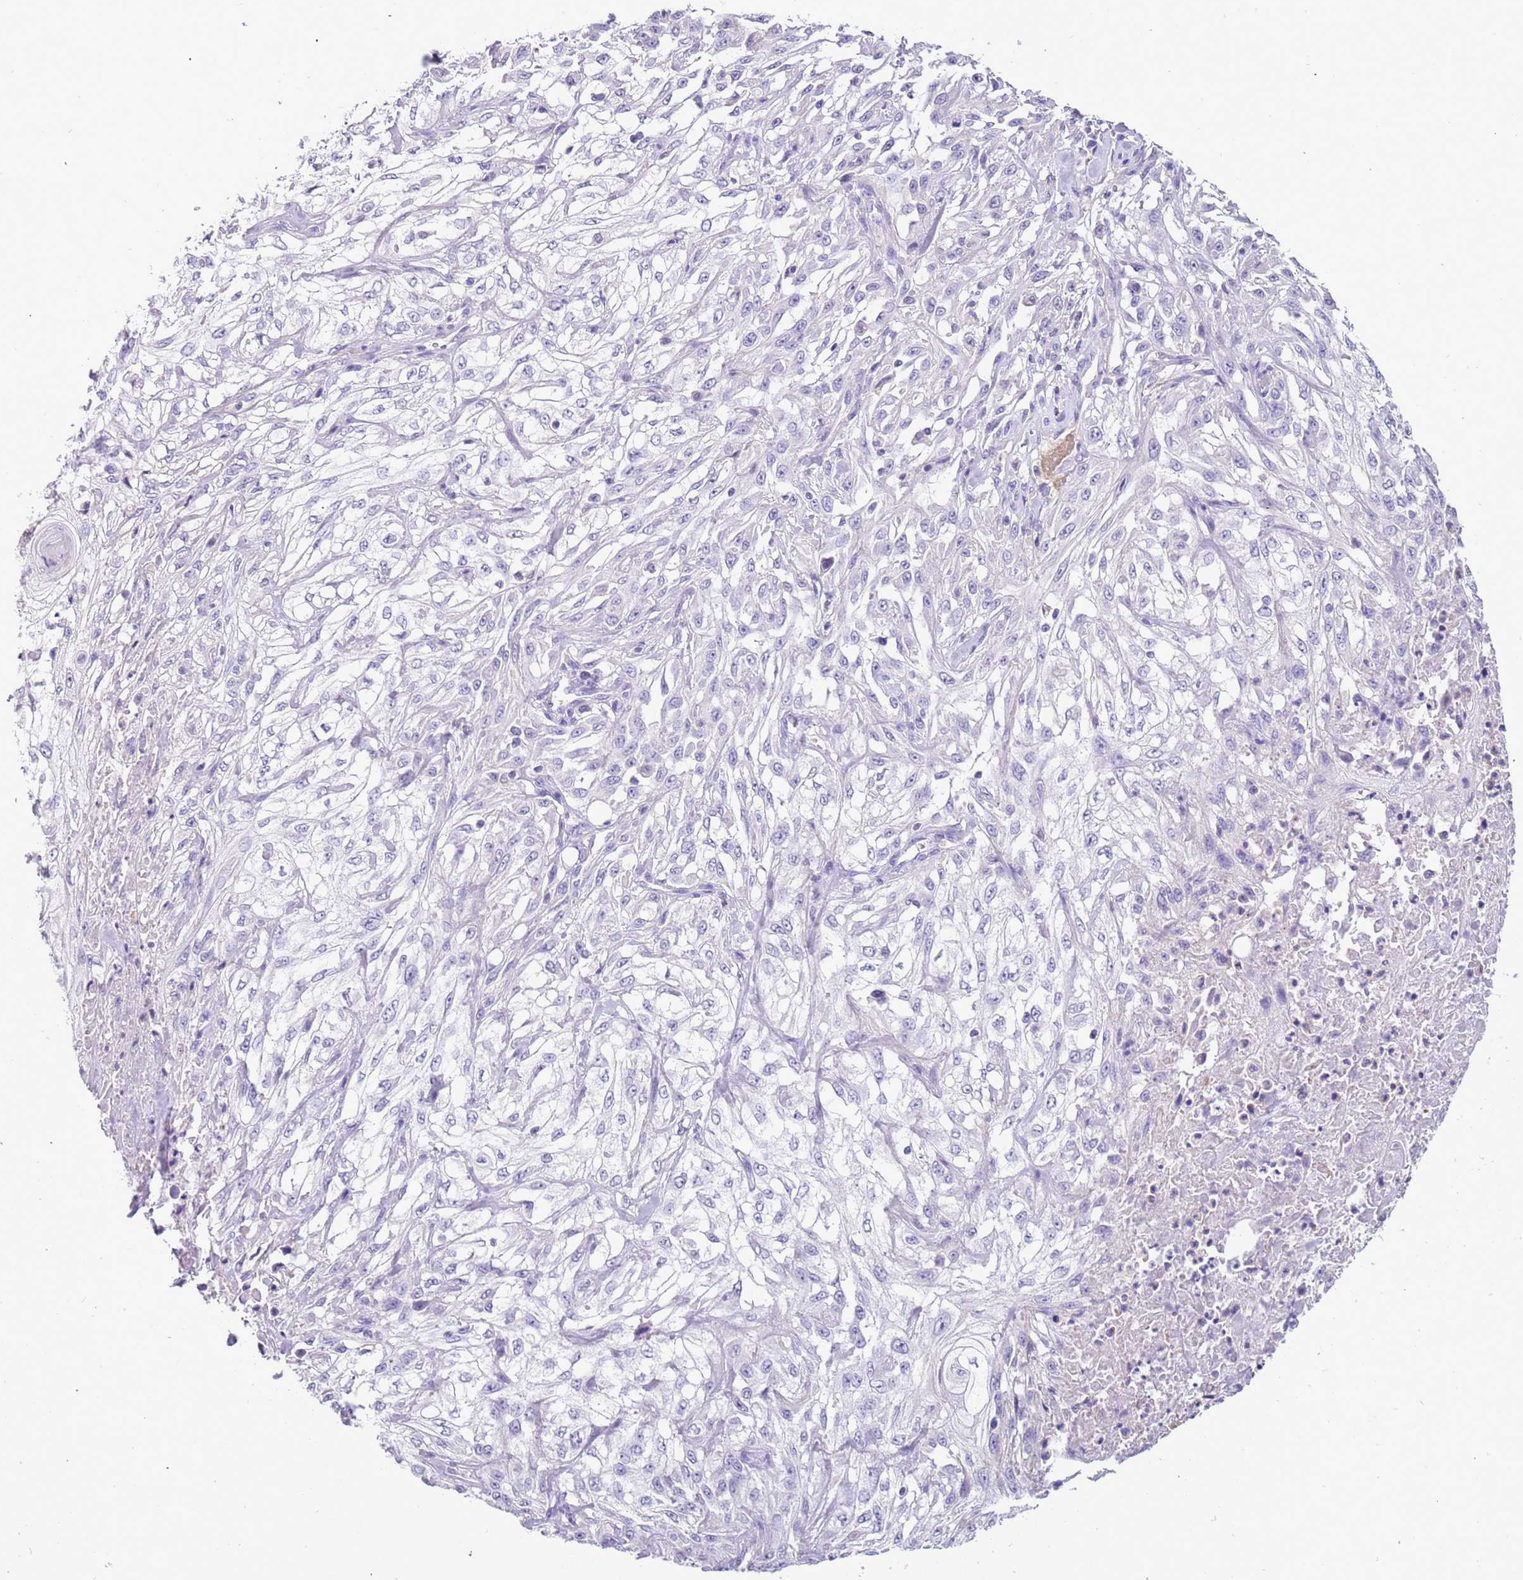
{"staining": {"intensity": "negative", "quantity": "none", "location": "none"}, "tissue": "skin cancer", "cell_type": "Tumor cells", "image_type": "cancer", "snomed": [{"axis": "morphology", "description": "Squamous cell carcinoma, NOS"}, {"axis": "morphology", "description": "Squamous cell carcinoma, metastatic, NOS"}, {"axis": "topography", "description": "Skin"}, {"axis": "topography", "description": "Lymph node"}], "caption": "This is an IHC histopathology image of skin squamous cell carcinoma. There is no expression in tumor cells.", "gene": "PCGF2", "patient": {"sex": "male", "age": 75}}